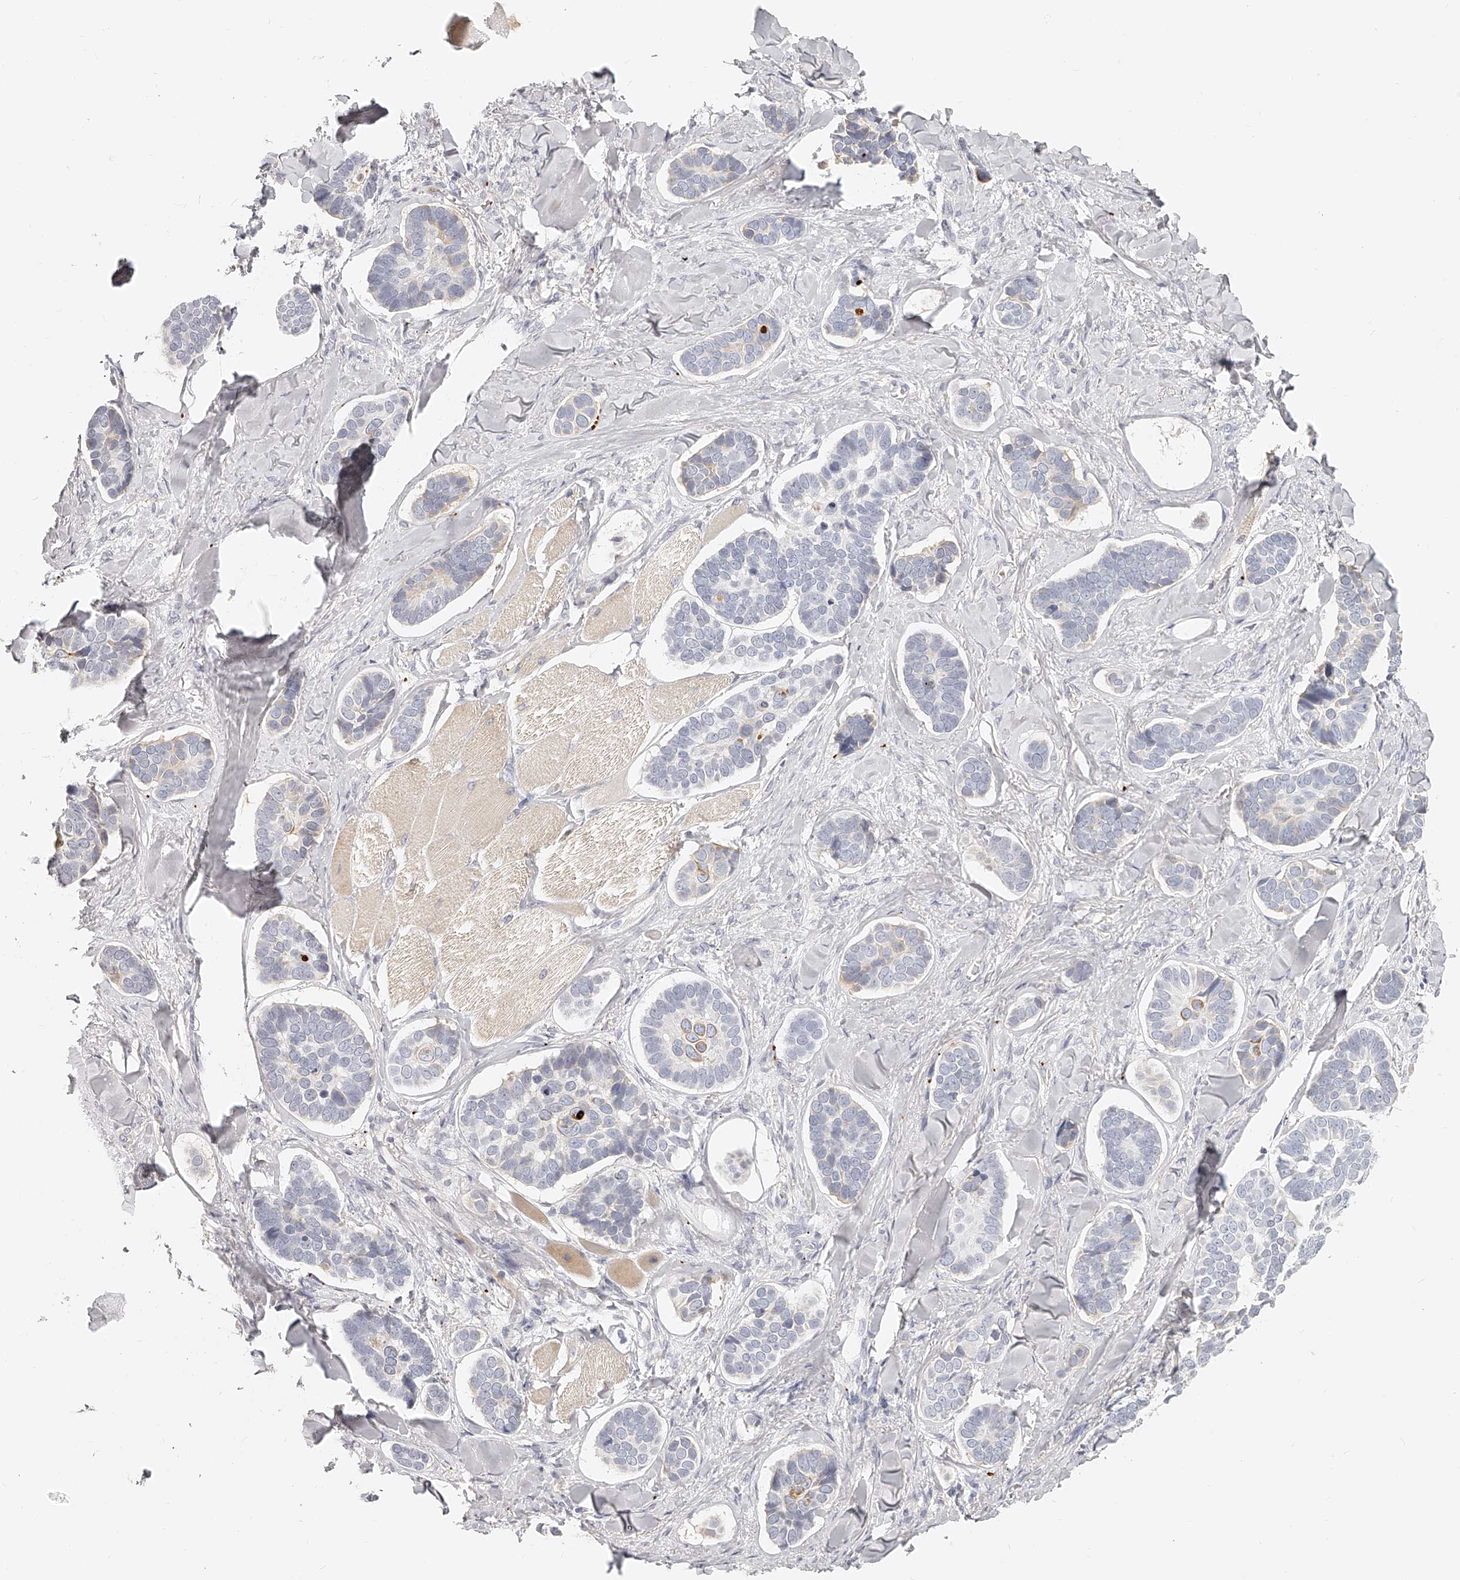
{"staining": {"intensity": "negative", "quantity": "none", "location": "none"}, "tissue": "skin cancer", "cell_type": "Tumor cells", "image_type": "cancer", "snomed": [{"axis": "morphology", "description": "Basal cell carcinoma"}, {"axis": "topography", "description": "Skin"}], "caption": "A micrograph of skin basal cell carcinoma stained for a protein exhibits no brown staining in tumor cells. (Brightfield microscopy of DAB immunohistochemistry (IHC) at high magnification).", "gene": "ITGB3", "patient": {"sex": "male", "age": 62}}